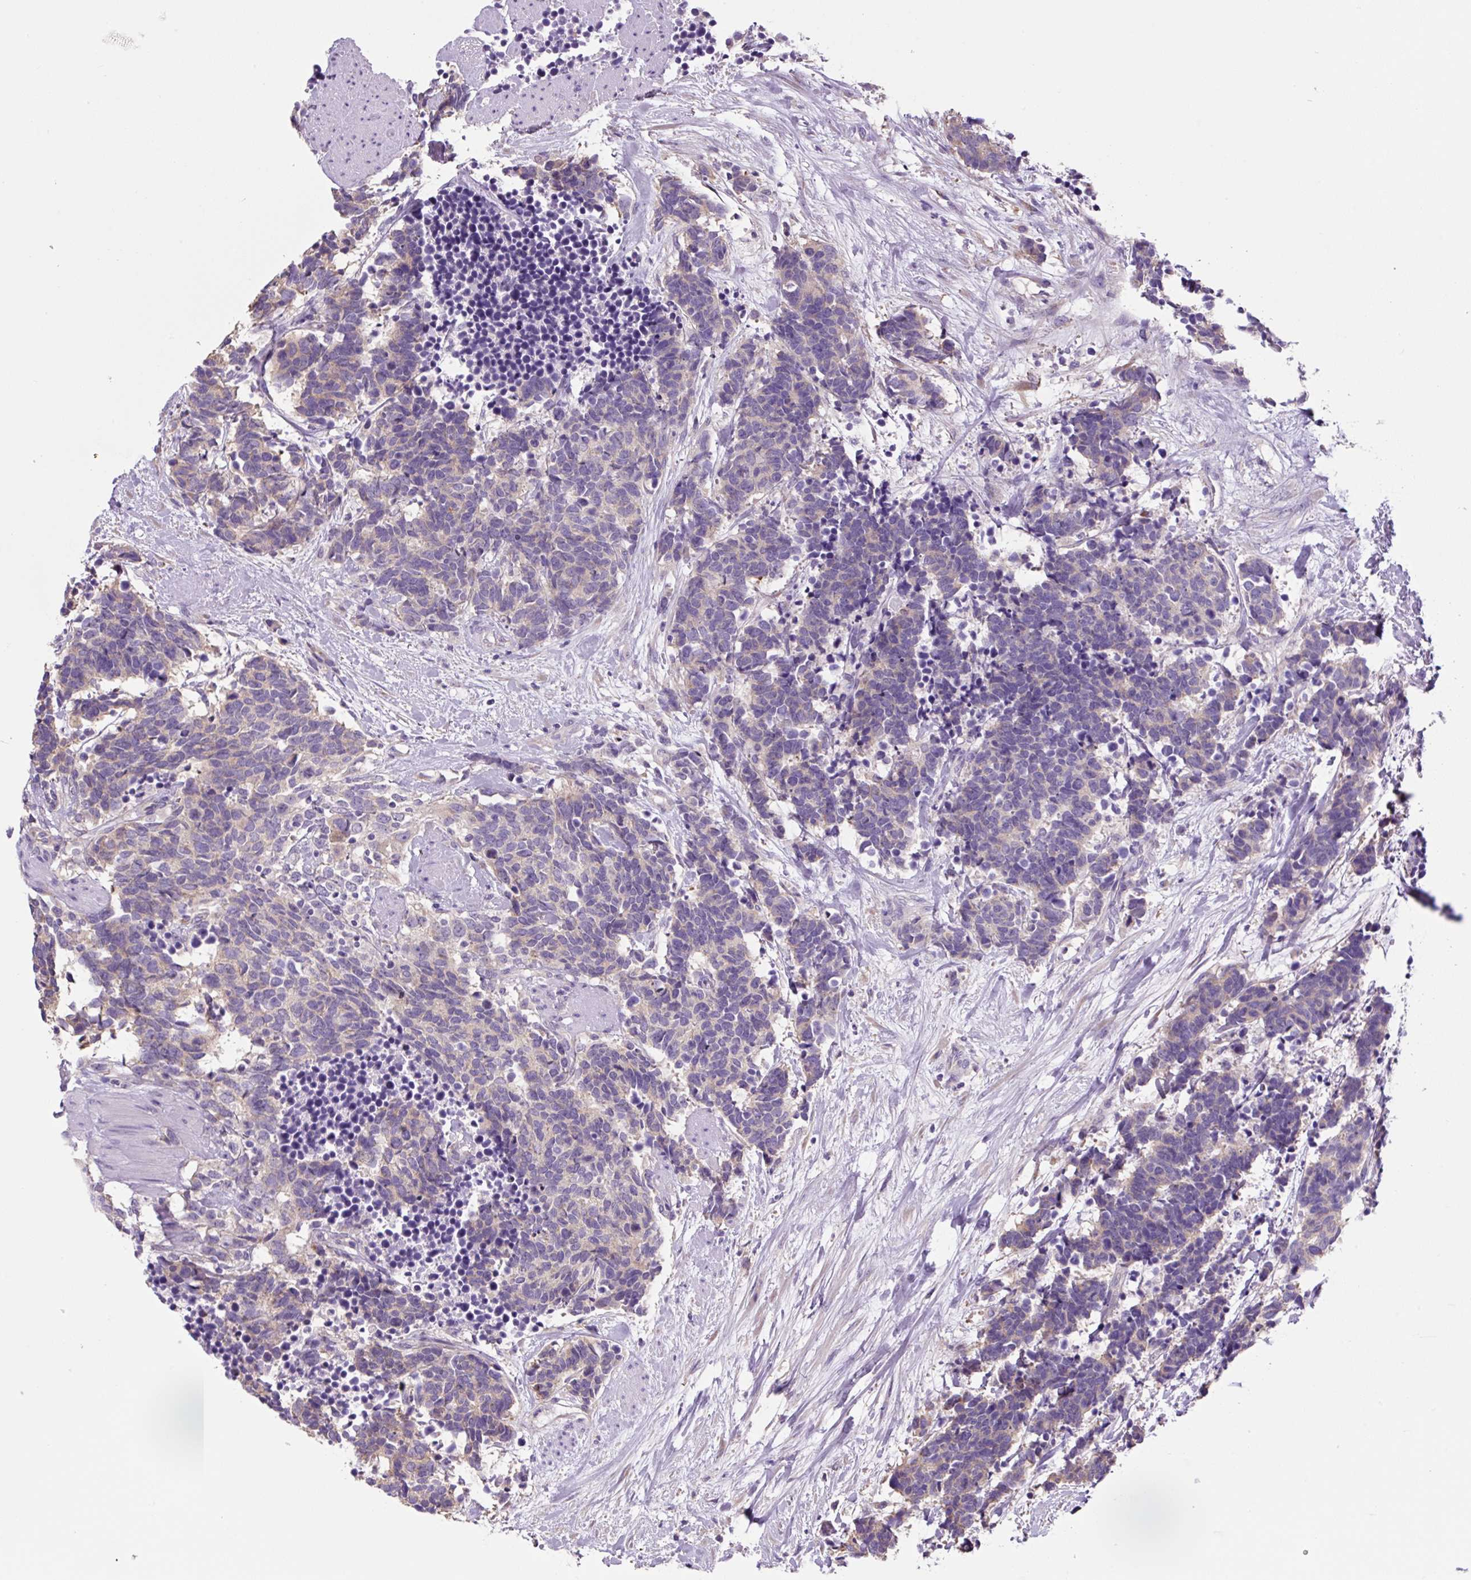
{"staining": {"intensity": "weak", "quantity": "25%-75%", "location": "cytoplasmic/membranous"}, "tissue": "carcinoid", "cell_type": "Tumor cells", "image_type": "cancer", "snomed": [{"axis": "morphology", "description": "Carcinoma, NOS"}, {"axis": "morphology", "description": "Carcinoid, malignant, NOS"}, {"axis": "topography", "description": "Prostate"}], "caption": "Weak cytoplasmic/membranous protein positivity is identified in about 25%-75% of tumor cells in carcinoma.", "gene": "GORASP1", "patient": {"sex": "male", "age": 57}}